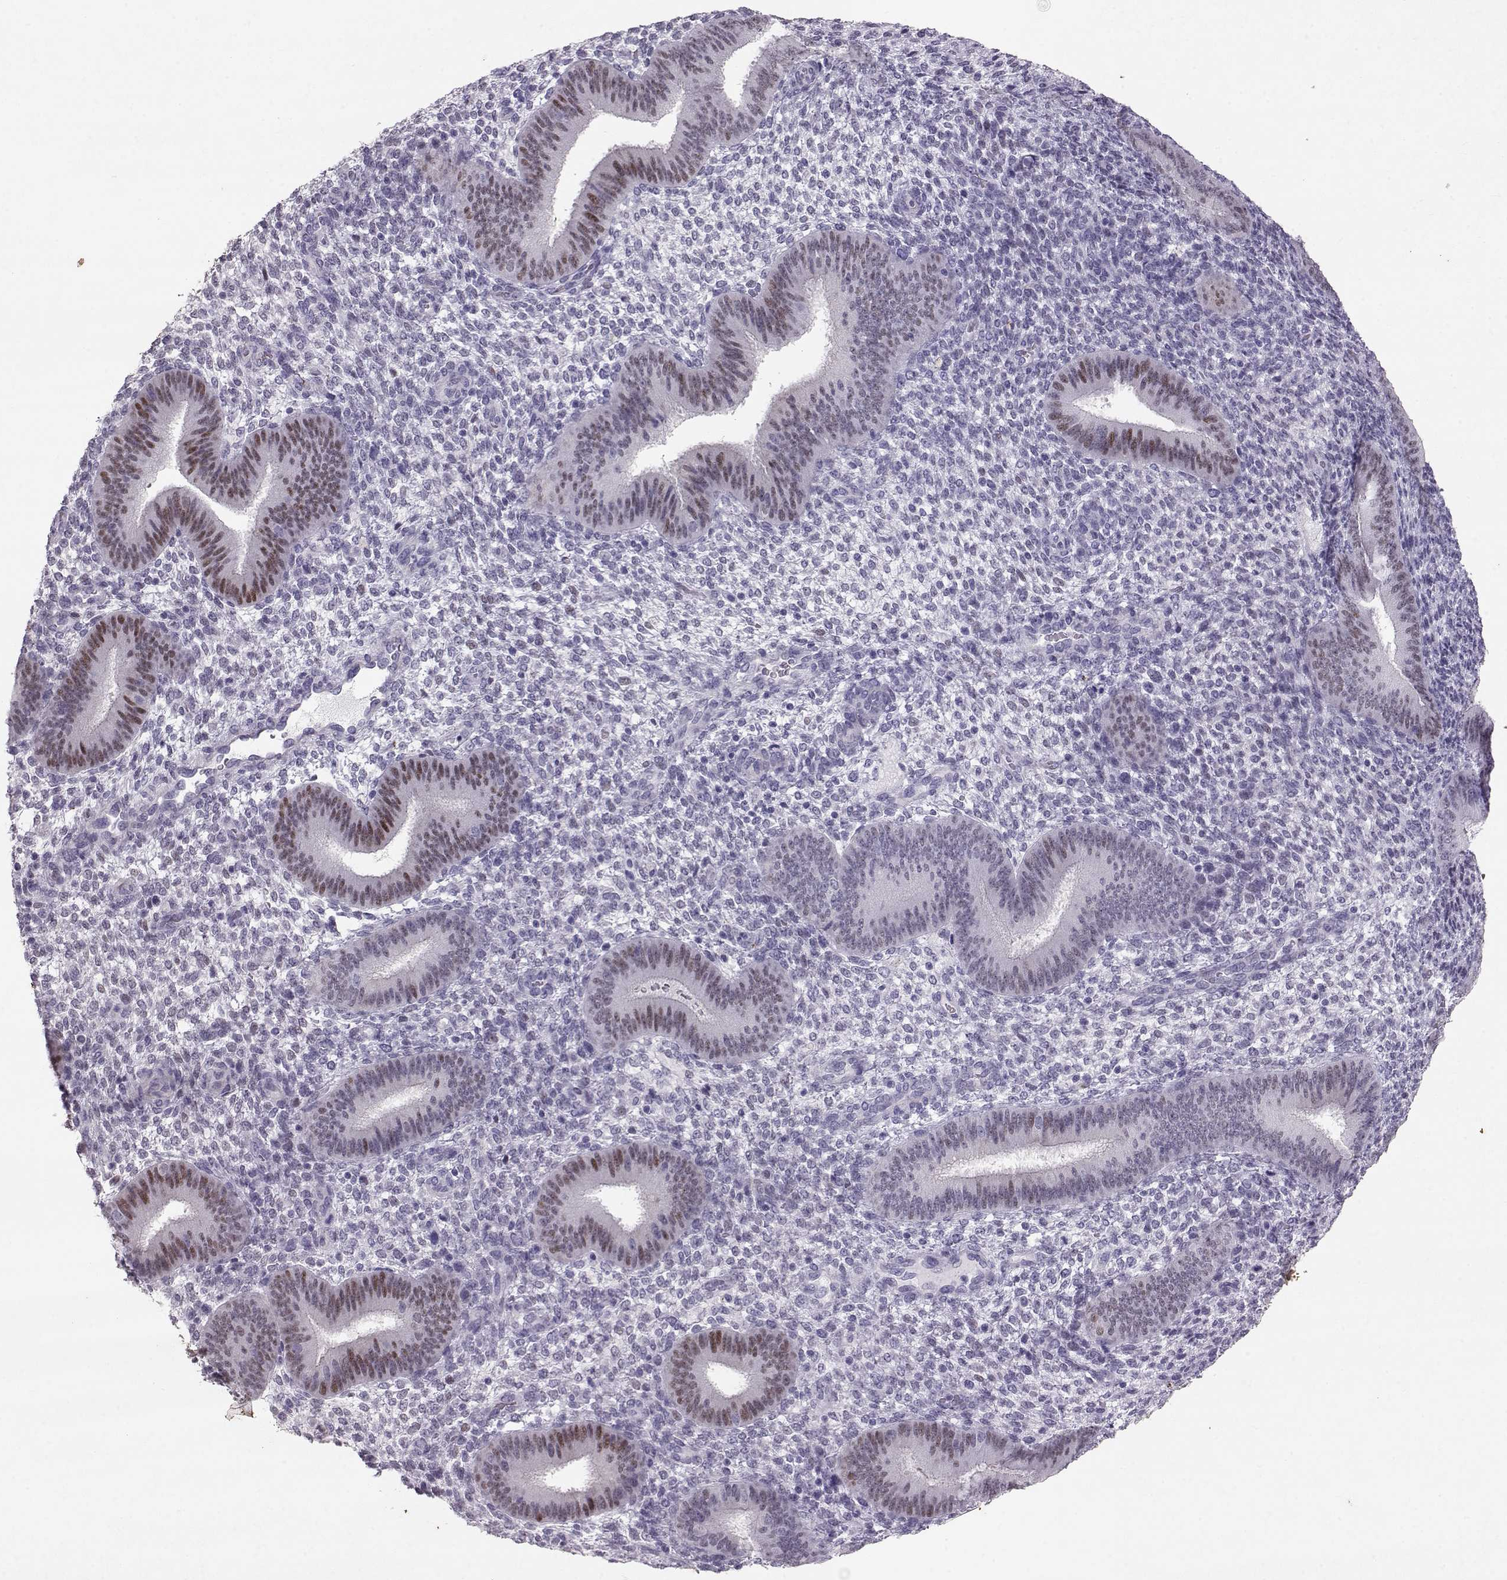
{"staining": {"intensity": "negative", "quantity": "none", "location": "none"}, "tissue": "endometrium", "cell_type": "Cells in endometrial stroma", "image_type": "normal", "snomed": [{"axis": "morphology", "description": "Normal tissue, NOS"}, {"axis": "topography", "description": "Endometrium"}], "caption": "Cells in endometrial stroma show no significant staining in unremarkable endometrium.", "gene": "RD3", "patient": {"sex": "female", "age": 39}}